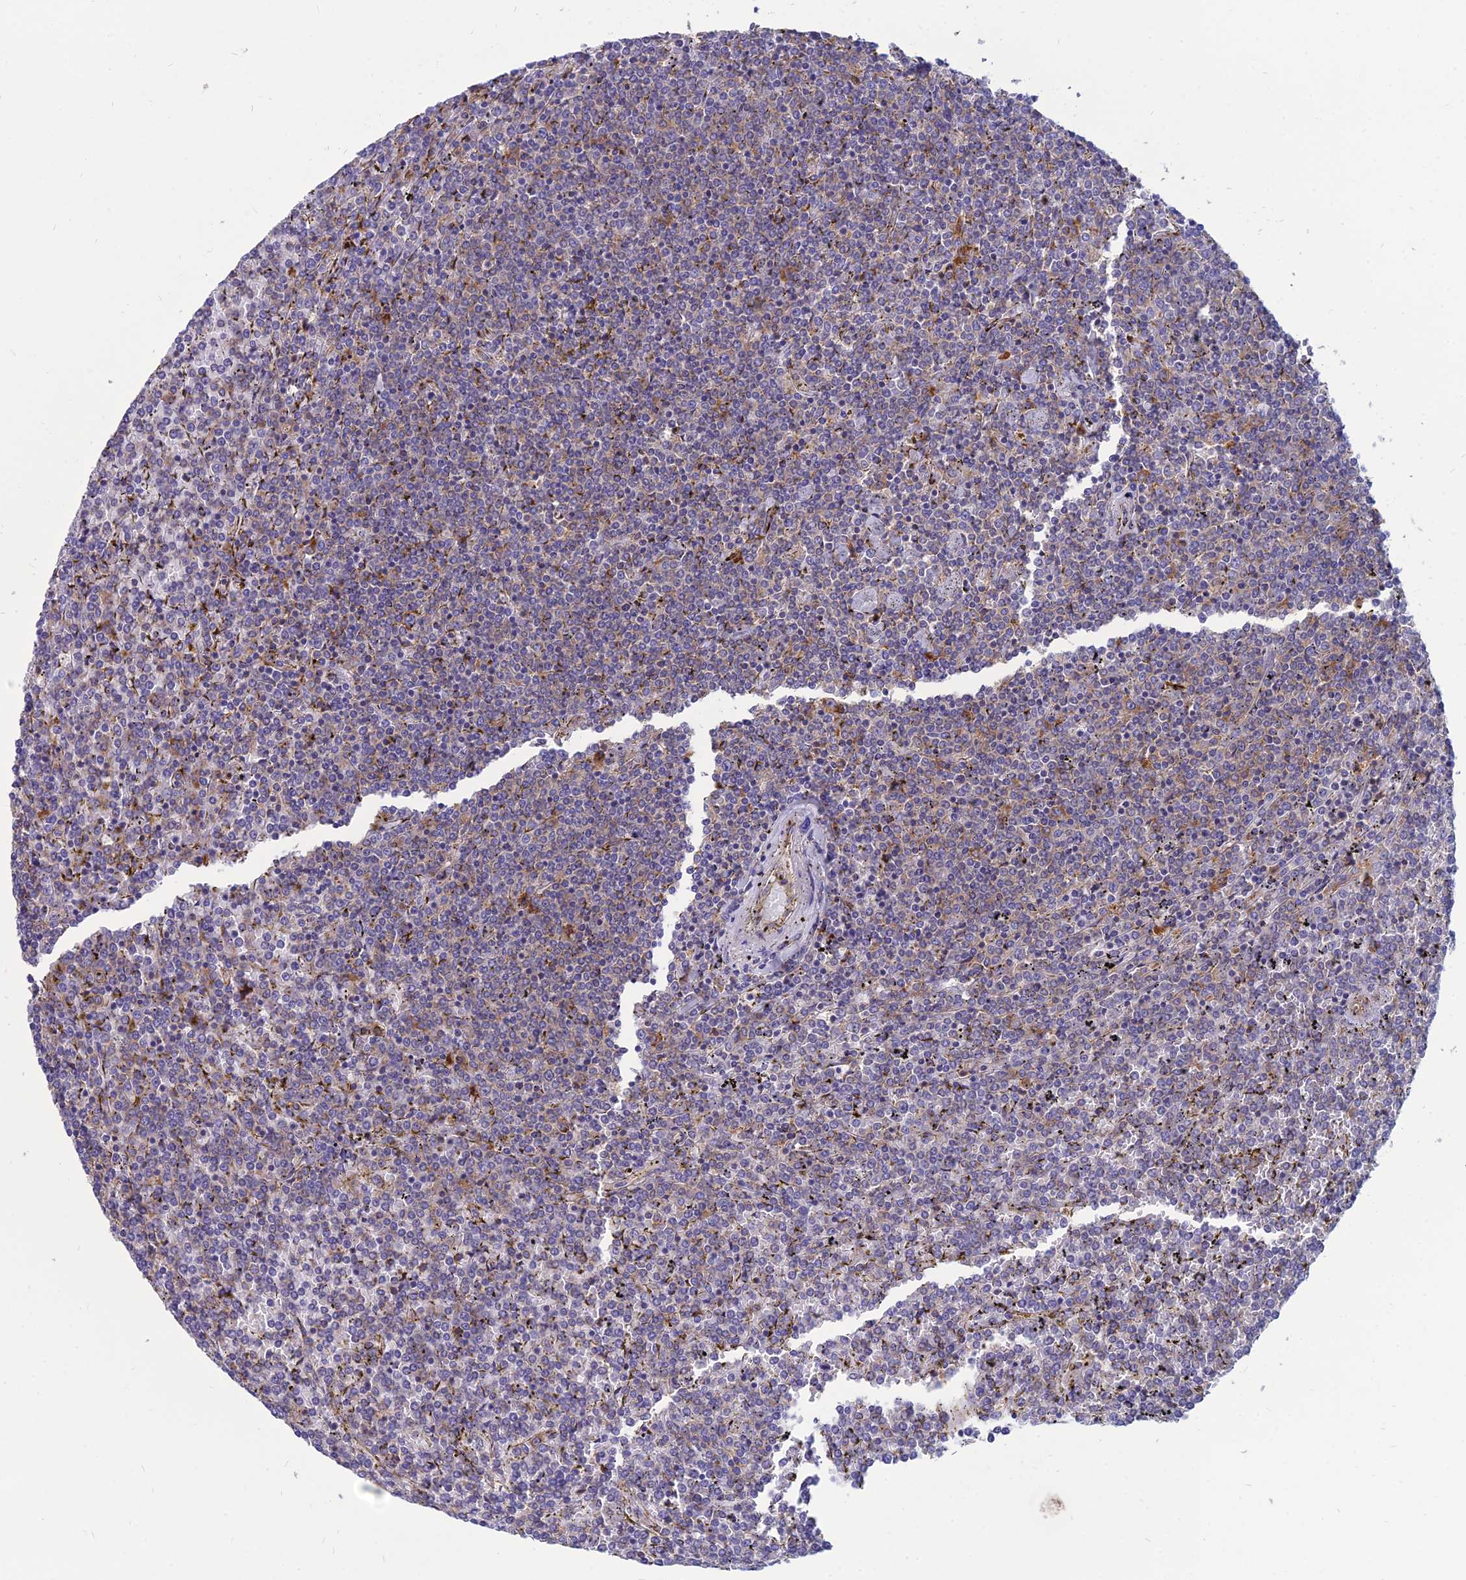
{"staining": {"intensity": "weak", "quantity": "<25%", "location": "cytoplasmic/membranous"}, "tissue": "lymphoma", "cell_type": "Tumor cells", "image_type": "cancer", "snomed": [{"axis": "morphology", "description": "Malignant lymphoma, non-Hodgkin's type, Low grade"}, {"axis": "topography", "description": "Spleen"}], "caption": "DAB immunohistochemical staining of lymphoma reveals no significant positivity in tumor cells.", "gene": "TXLNA", "patient": {"sex": "female", "age": 19}}